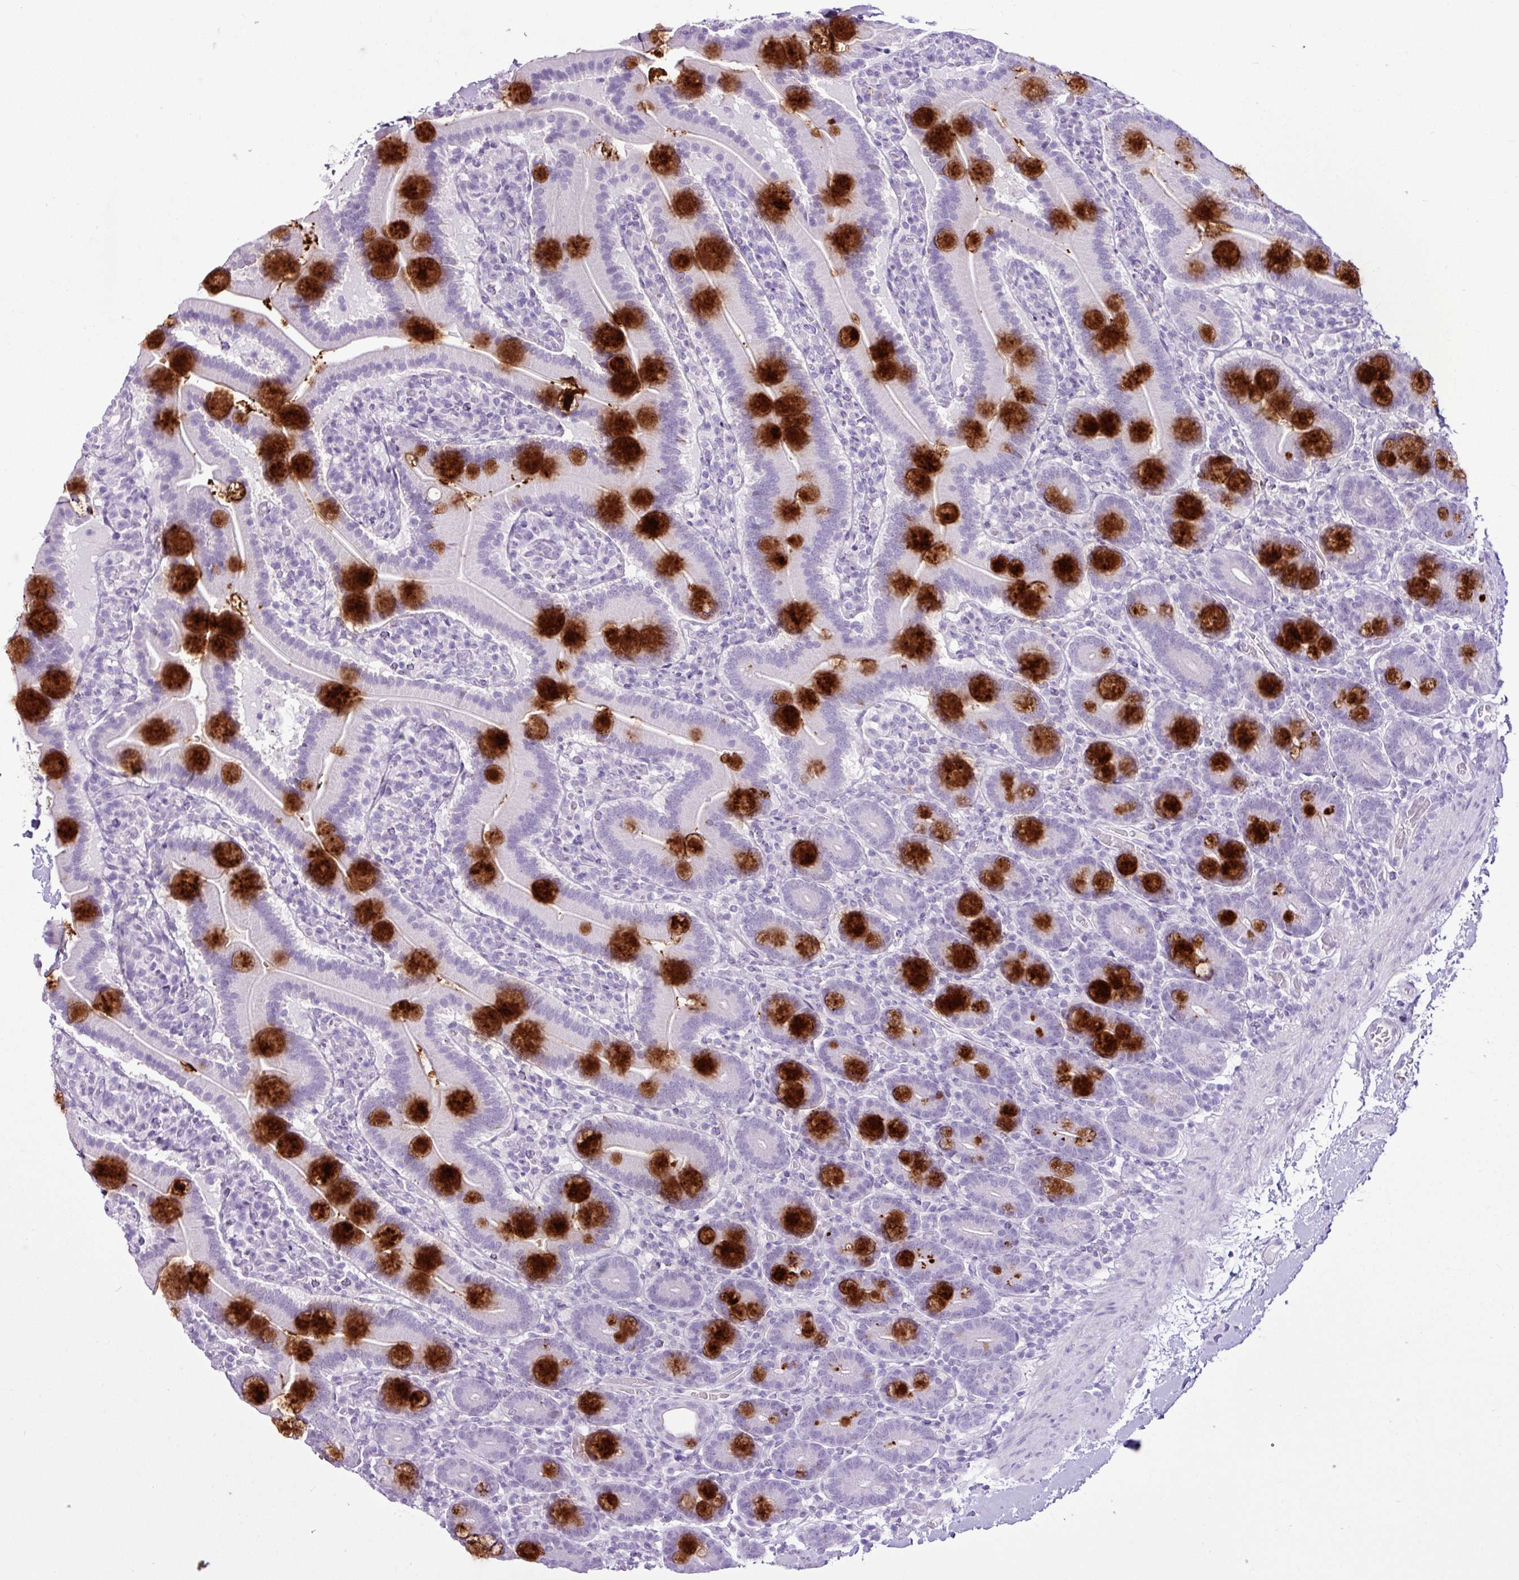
{"staining": {"intensity": "strong", "quantity": "<25%", "location": "cytoplasmic/membranous"}, "tissue": "duodenum", "cell_type": "Glandular cells", "image_type": "normal", "snomed": [{"axis": "morphology", "description": "Normal tissue, NOS"}, {"axis": "topography", "description": "Duodenum"}], "caption": "Glandular cells reveal medium levels of strong cytoplasmic/membranous staining in about <25% of cells in normal duodenum.", "gene": "PGR", "patient": {"sex": "male", "age": 55}}